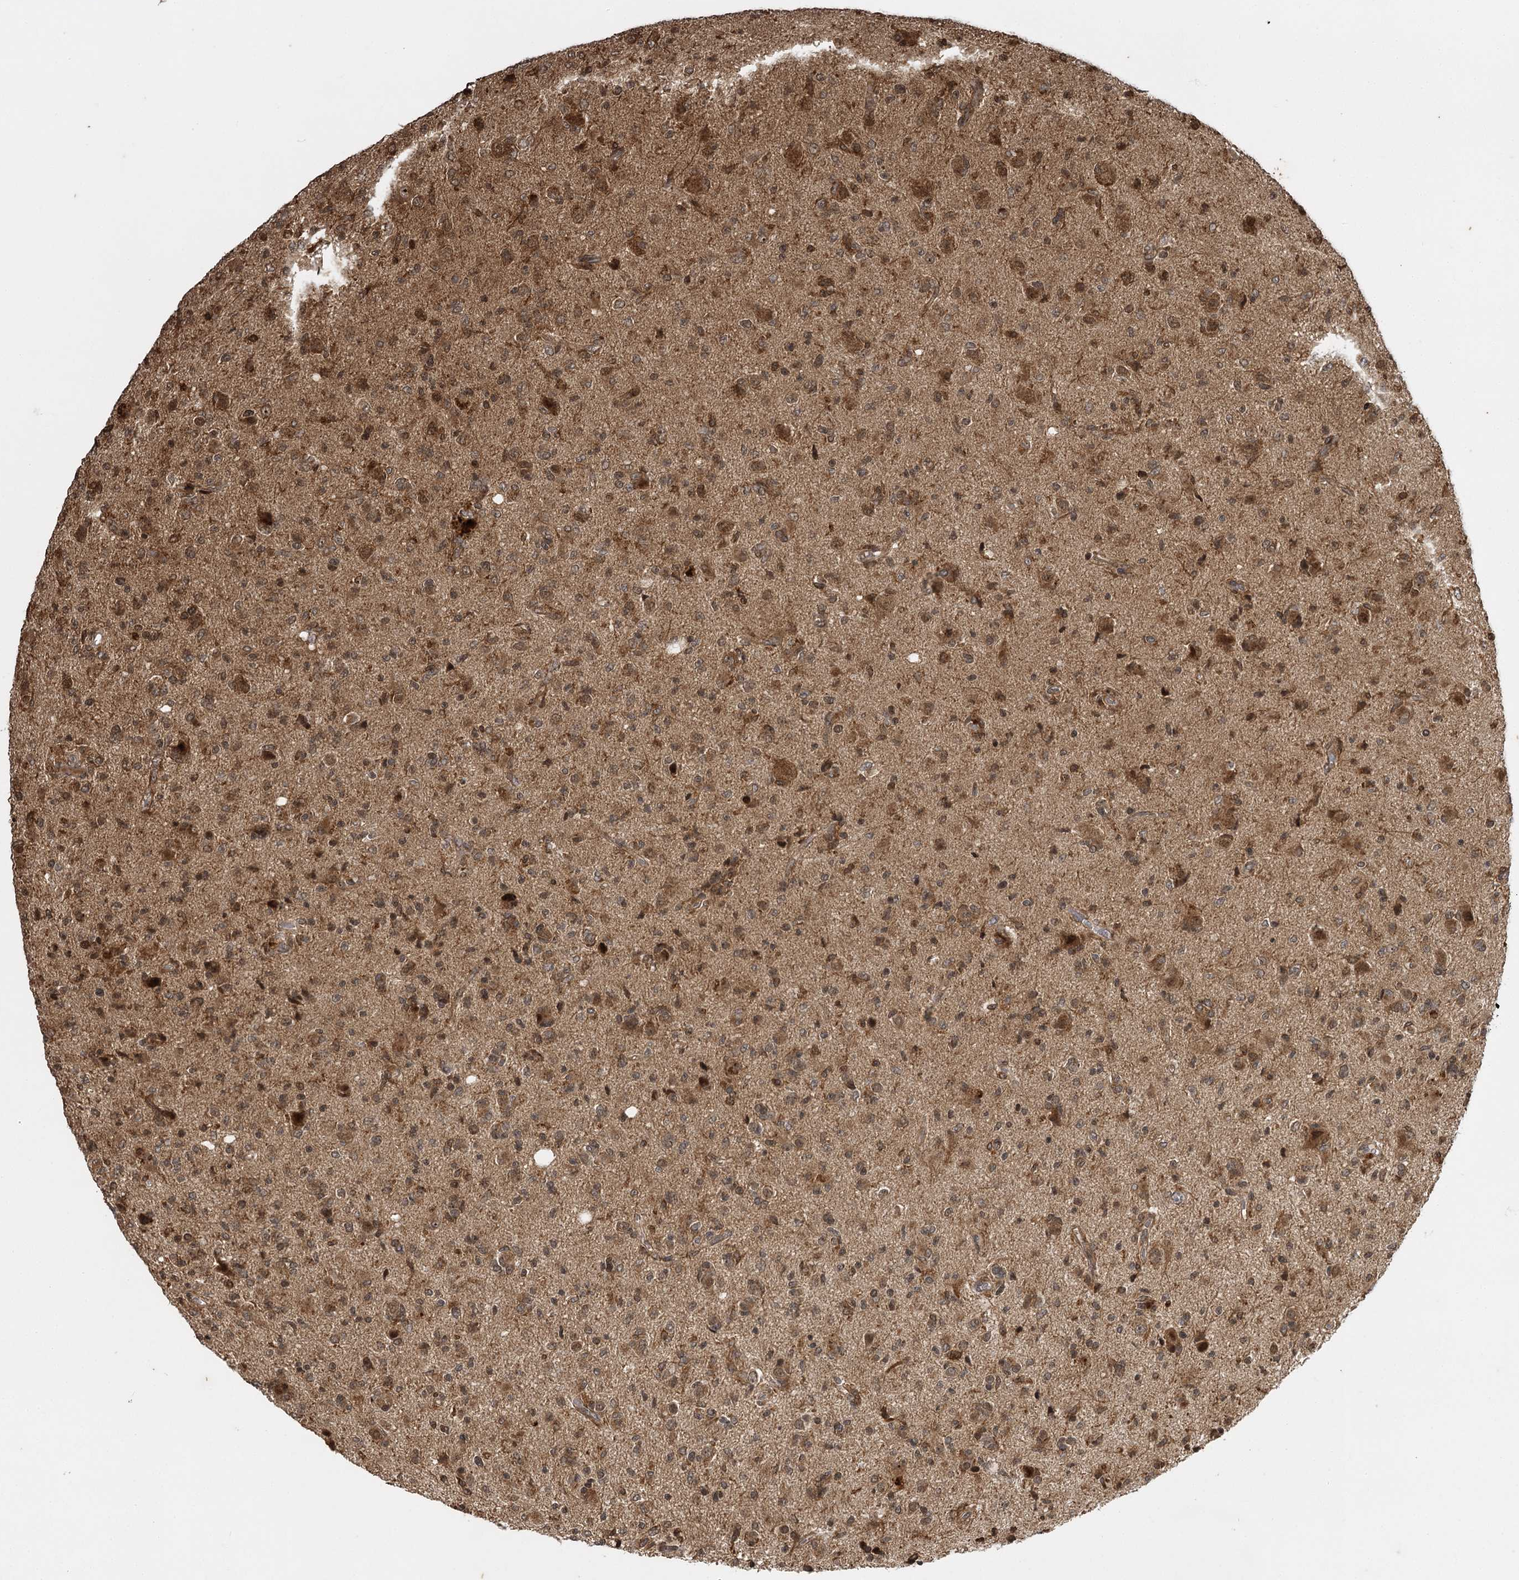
{"staining": {"intensity": "moderate", "quantity": "25%-75%", "location": "cytoplasmic/membranous,nuclear"}, "tissue": "glioma", "cell_type": "Tumor cells", "image_type": "cancer", "snomed": [{"axis": "morphology", "description": "Glioma, malignant, High grade"}, {"axis": "topography", "description": "Brain"}], "caption": "A micrograph of glioma stained for a protein displays moderate cytoplasmic/membranous and nuclear brown staining in tumor cells.", "gene": "IL11RA", "patient": {"sex": "female", "age": 57}}